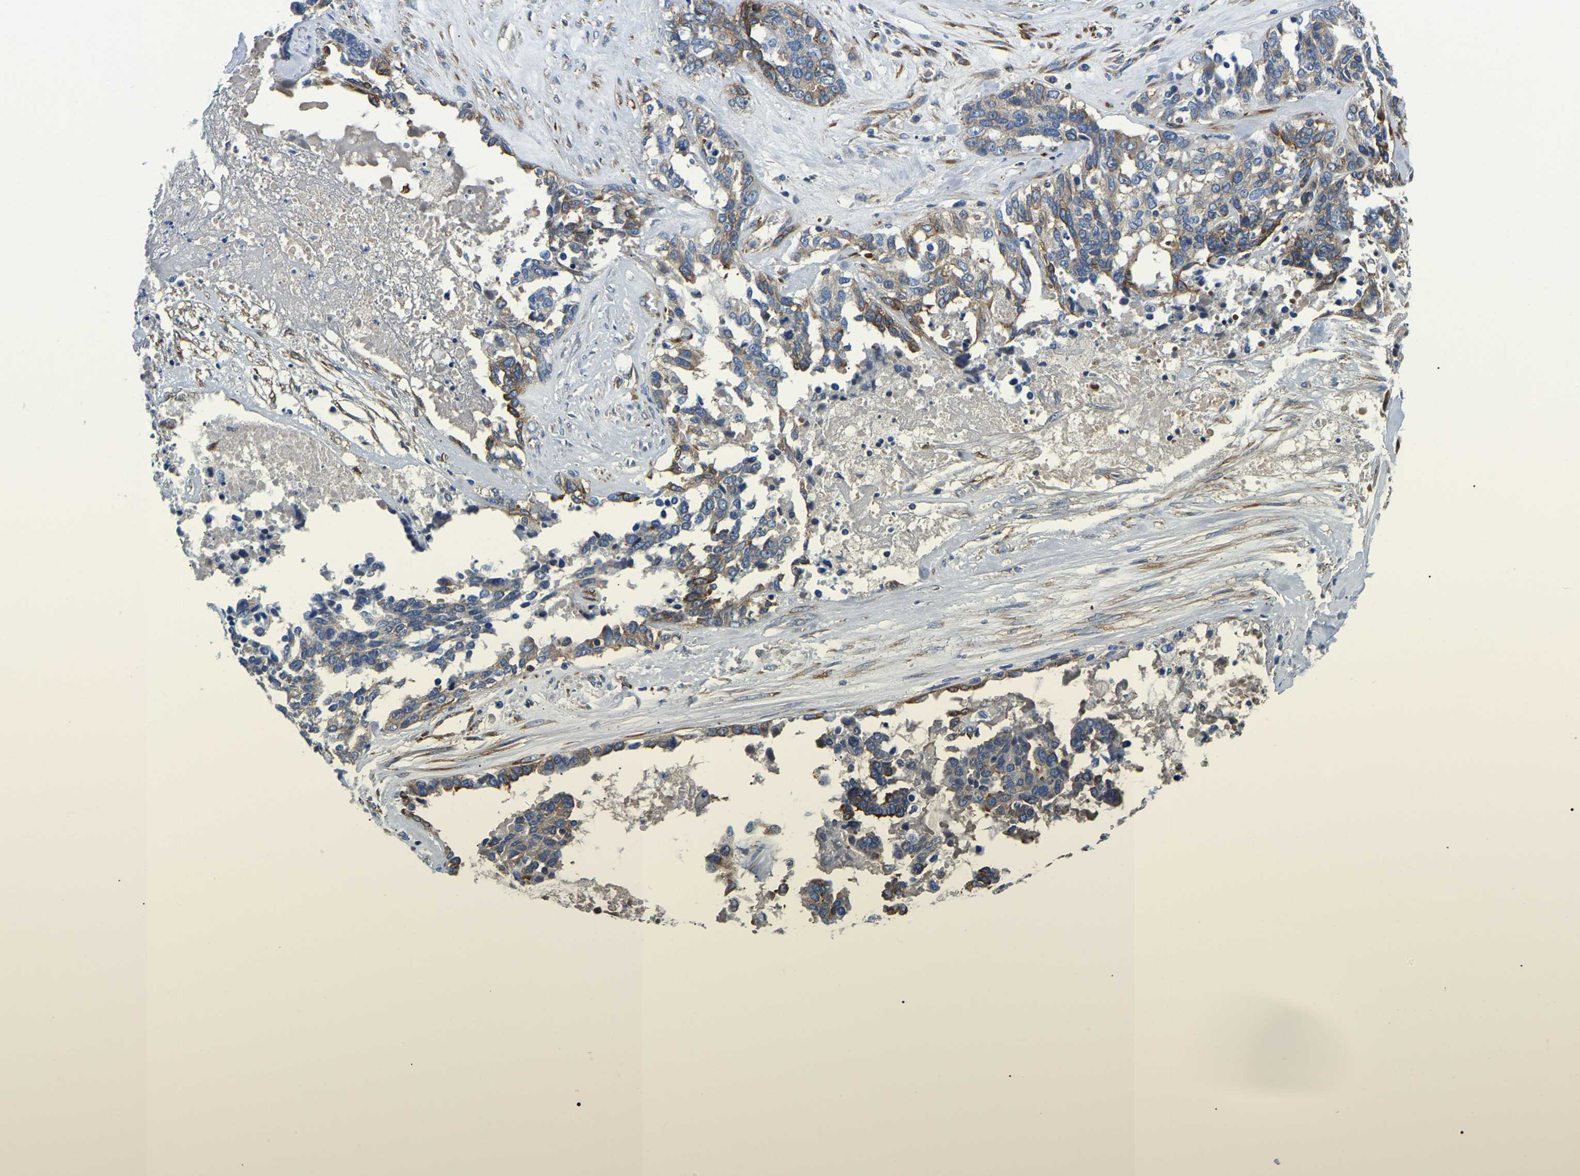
{"staining": {"intensity": "moderate", "quantity": "<25%", "location": "cytoplasmic/membranous"}, "tissue": "ovarian cancer", "cell_type": "Tumor cells", "image_type": "cancer", "snomed": [{"axis": "morphology", "description": "Cystadenocarcinoma, serous, NOS"}, {"axis": "topography", "description": "Ovary"}], "caption": "Human ovarian cancer (serous cystadenocarcinoma) stained for a protein (brown) exhibits moderate cytoplasmic/membranous positive staining in approximately <25% of tumor cells.", "gene": "DUSP8", "patient": {"sex": "female", "age": 44}}